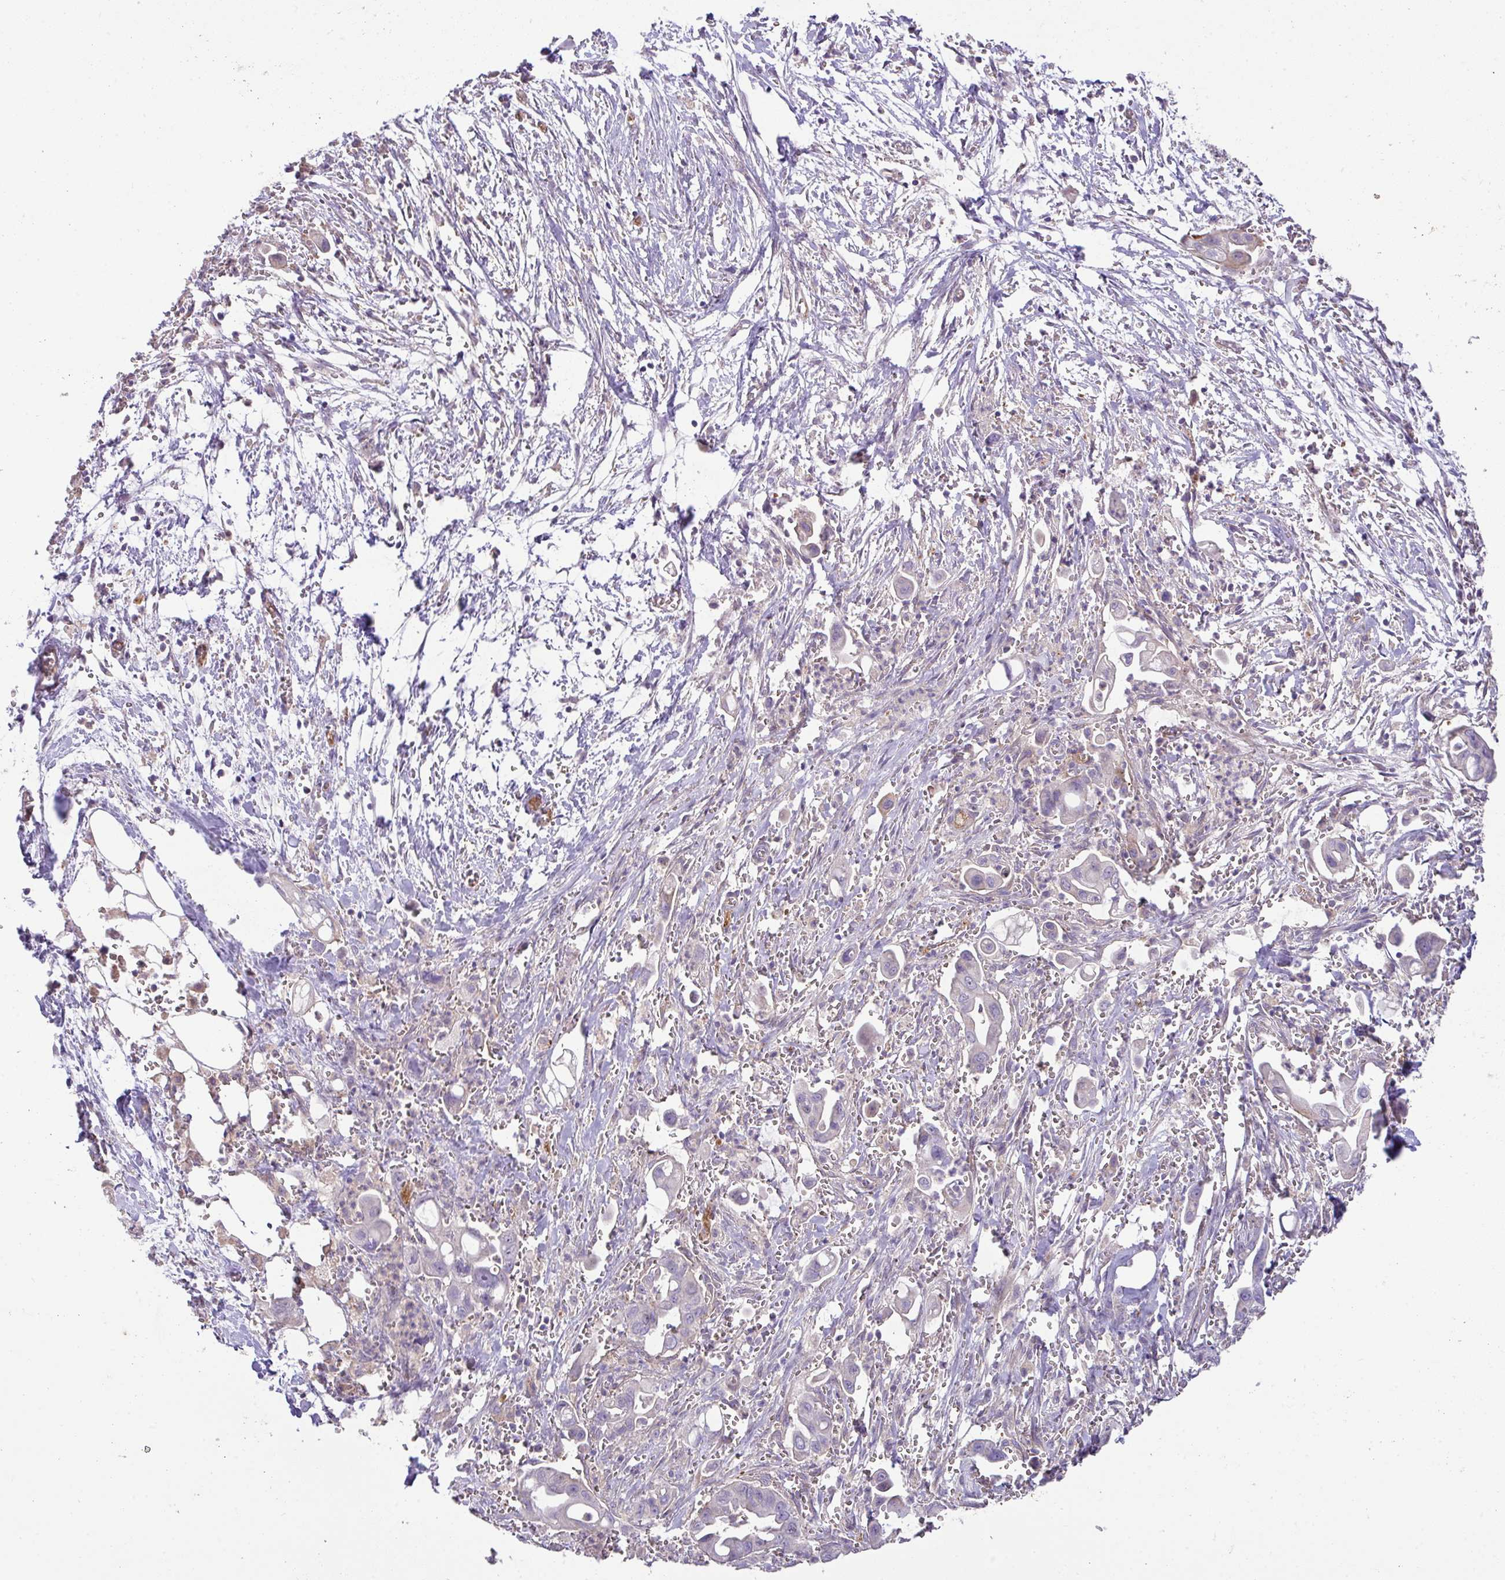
{"staining": {"intensity": "negative", "quantity": "none", "location": "none"}, "tissue": "pancreatic cancer", "cell_type": "Tumor cells", "image_type": "cancer", "snomed": [{"axis": "morphology", "description": "Adenocarcinoma, NOS"}, {"axis": "topography", "description": "Pancreas"}], "caption": "Pancreatic adenocarcinoma stained for a protein using IHC shows no staining tumor cells.", "gene": "HOXC13", "patient": {"sex": "male", "age": 61}}